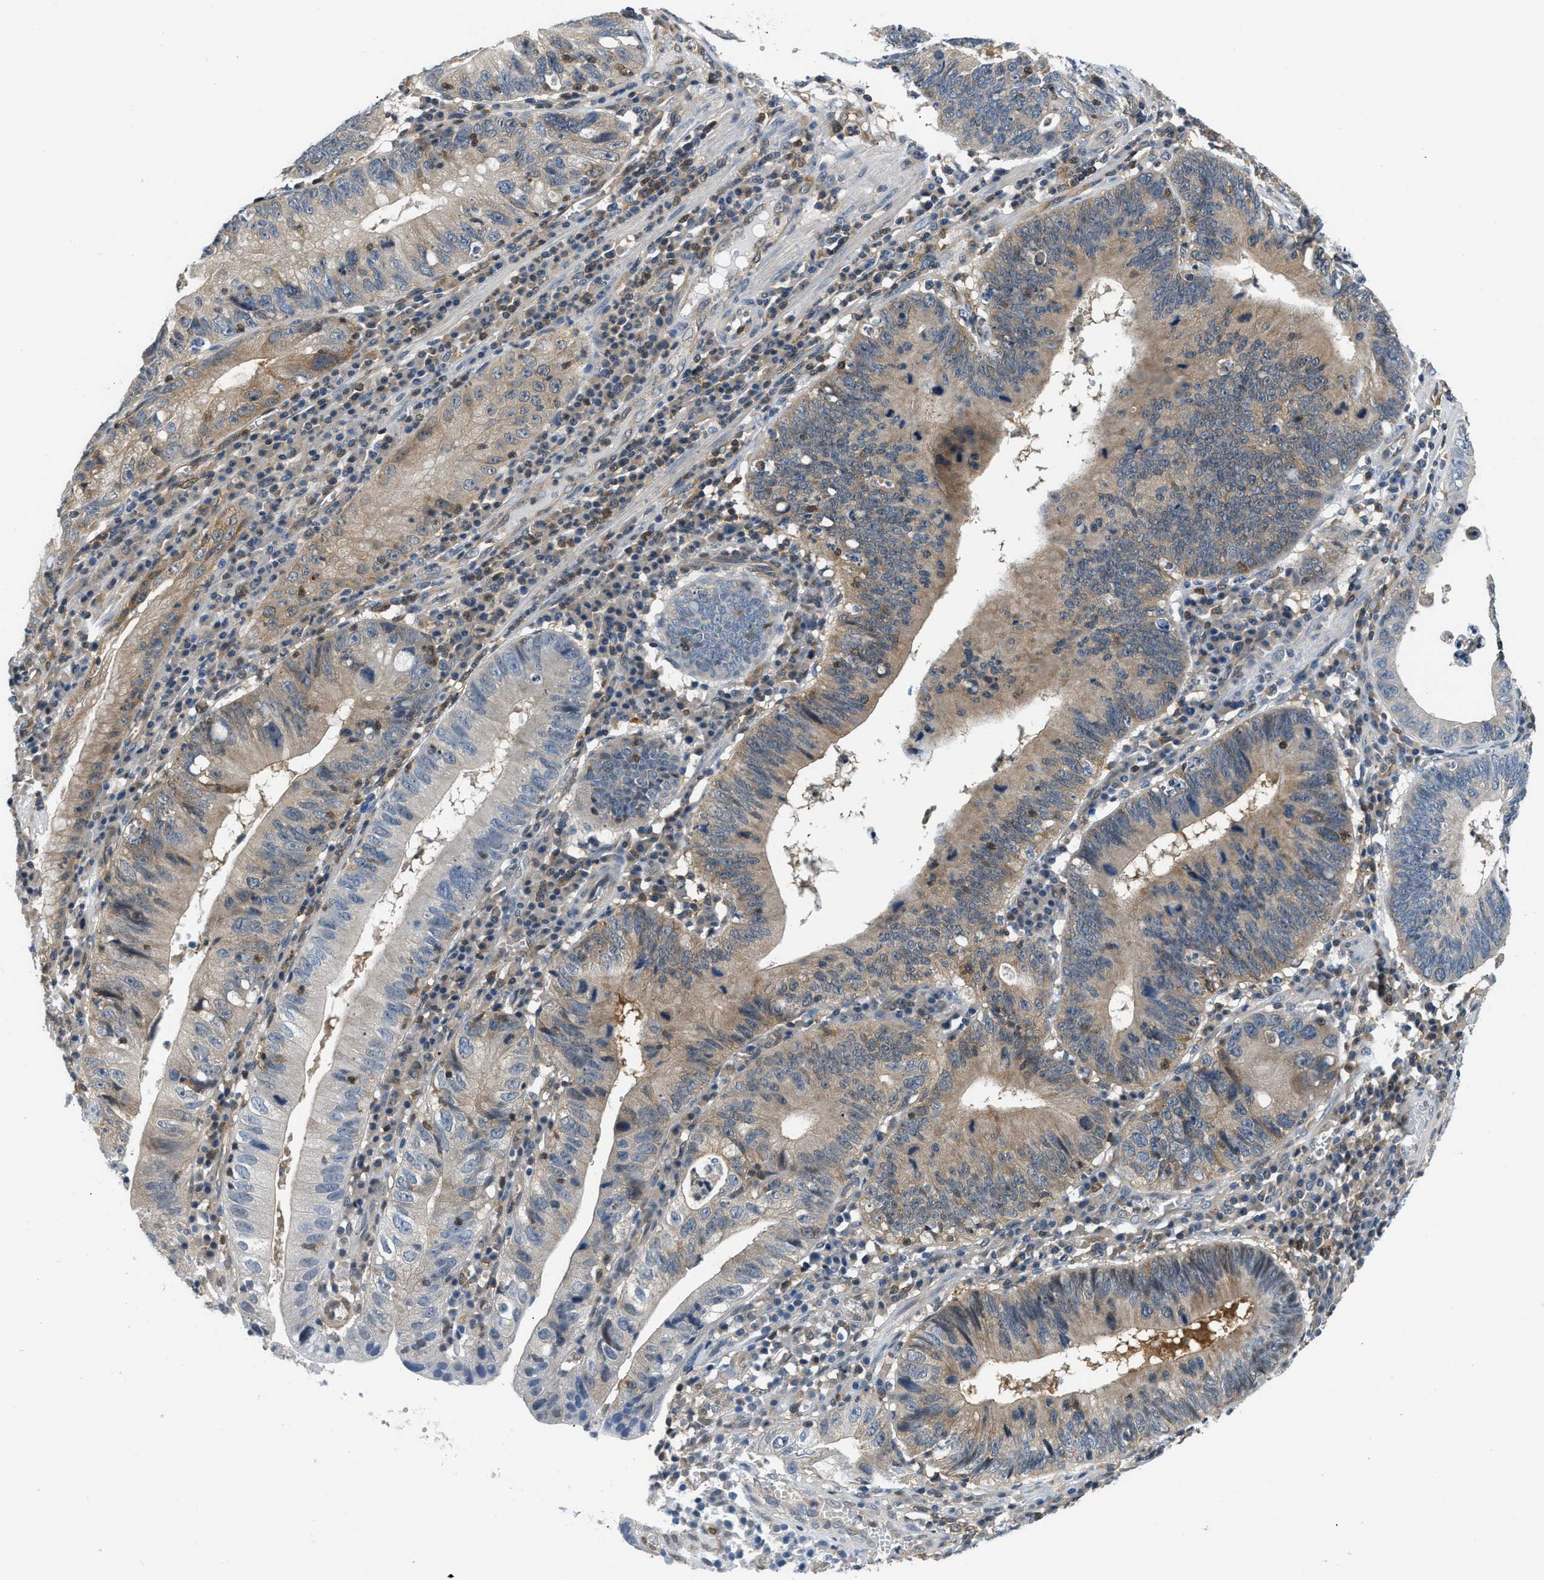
{"staining": {"intensity": "moderate", "quantity": "25%-75%", "location": "cytoplasmic/membranous"}, "tissue": "stomach cancer", "cell_type": "Tumor cells", "image_type": "cancer", "snomed": [{"axis": "morphology", "description": "Adenocarcinoma, NOS"}, {"axis": "topography", "description": "Stomach"}], "caption": "Immunohistochemistry (IHC) micrograph of neoplastic tissue: human stomach adenocarcinoma stained using immunohistochemistry (IHC) demonstrates medium levels of moderate protein expression localized specifically in the cytoplasmic/membranous of tumor cells, appearing as a cytoplasmic/membranous brown color.", "gene": "EIF4EBP2", "patient": {"sex": "male", "age": 59}}